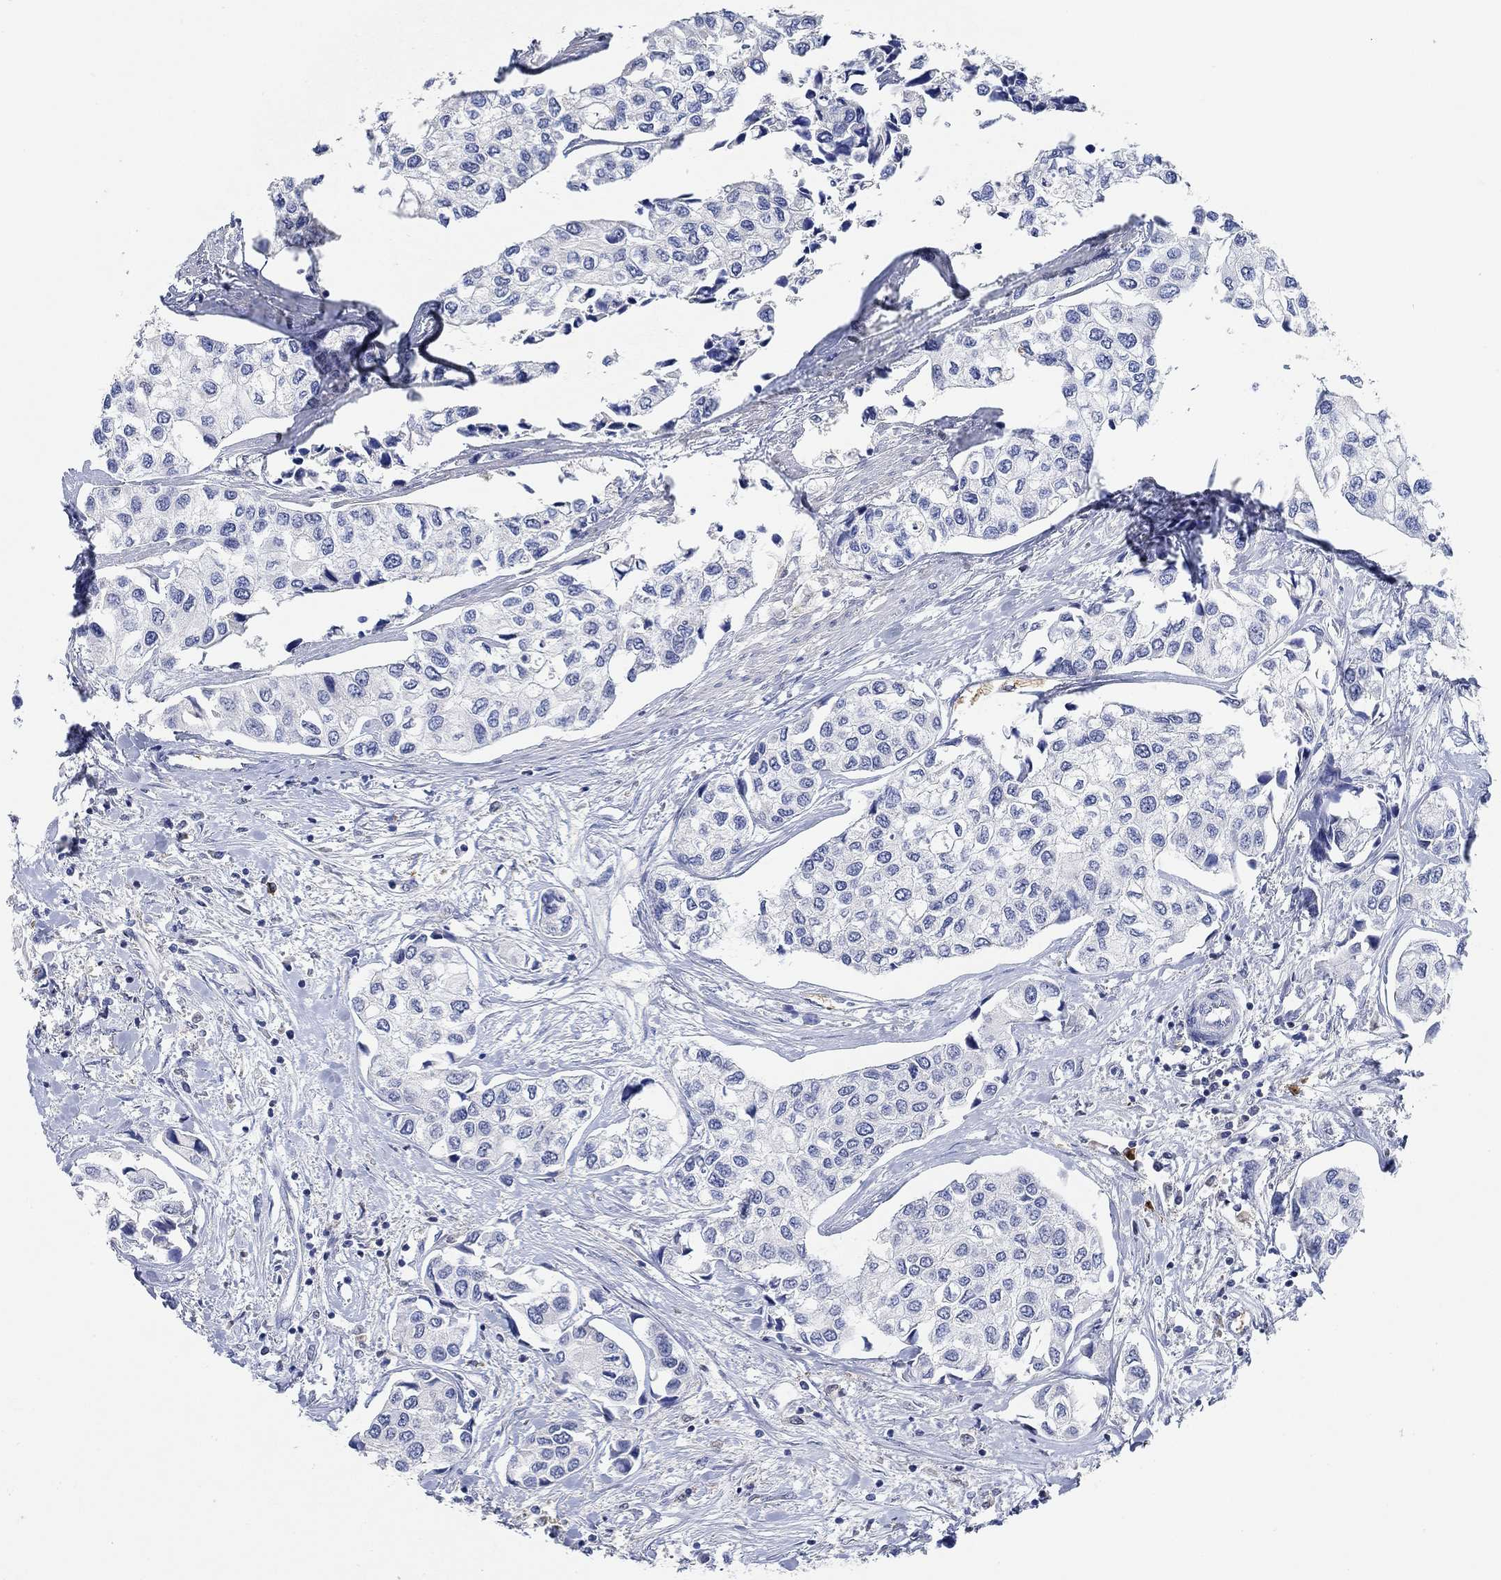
{"staining": {"intensity": "negative", "quantity": "none", "location": "none"}, "tissue": "urothelial cancer", "cell_type": "Tumor cells", "image_type": "cancer", "snomed": [{"axis": "morphology", "description": "Urothelial carcinoma, High grade"}, {"axis": "topography", "description": "Urinary bladder"}], "caption": "Urothelial cancer was stained to show a protein in brown. There is no significant staining in tumor cells.", "gene": "MPP1", "patient": {"sex": "male", "age": 73}}